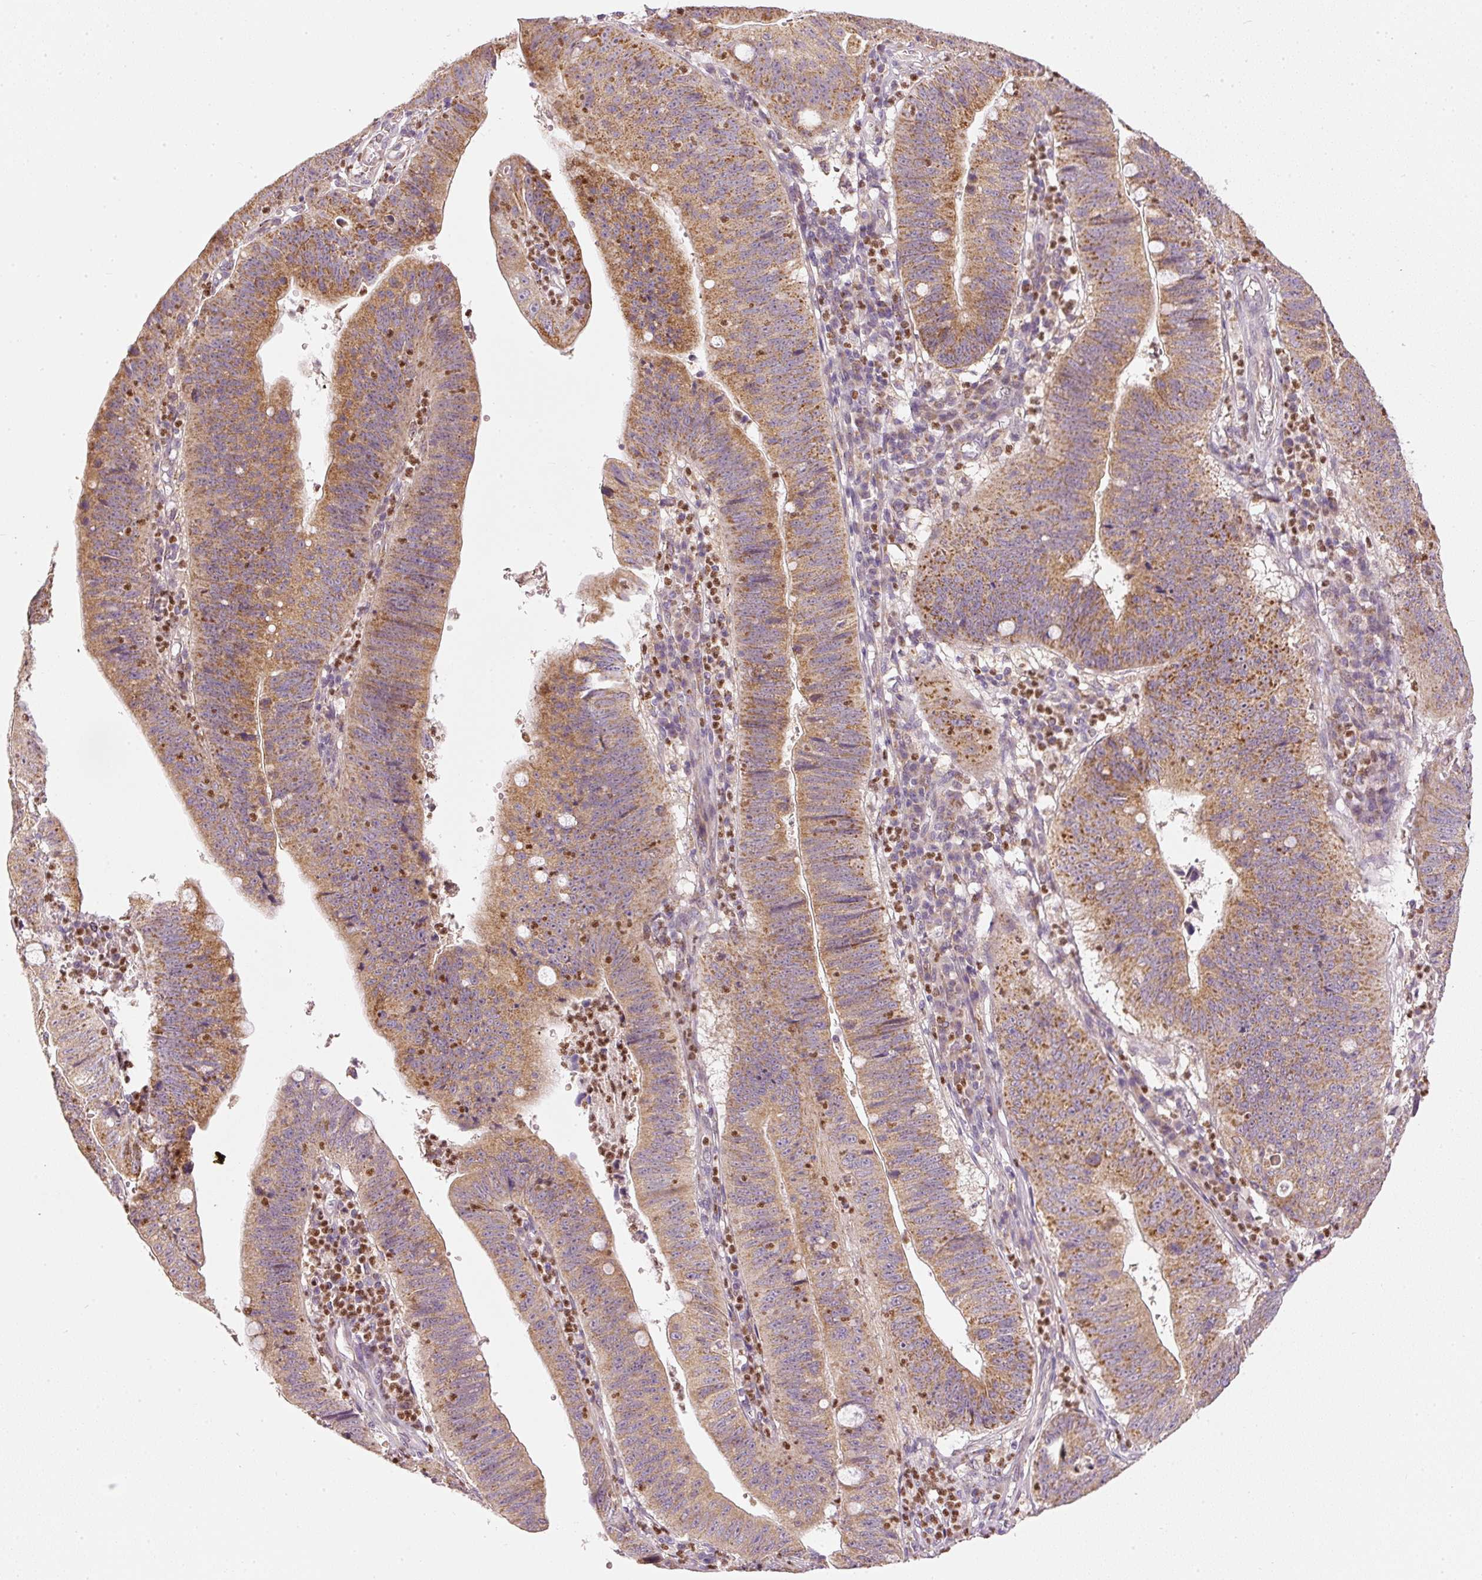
{"staining": {"intensity": "moderate", "quantity": ">75%", "location": "cytoplasmic/membranous"}, "tissue": "stomach cancer", "cell_type": "Tumor cells", "image_type": "cancer", "snomed": [{"axis": "morphology", "description": "Adenocarcinoma, NOS"}, {"axis": "topography", "description": "Stomach"}], "caption": "DAB (3,3'-diaminobenzidine) immunohistochemical staining of human stomach cancer demonstrates moderate cytoplasmic/membranous protein staining in about >75% of tumor cells.", "gene": "MTHFD1L", "patient": {"sex": "male", "age": 59}}